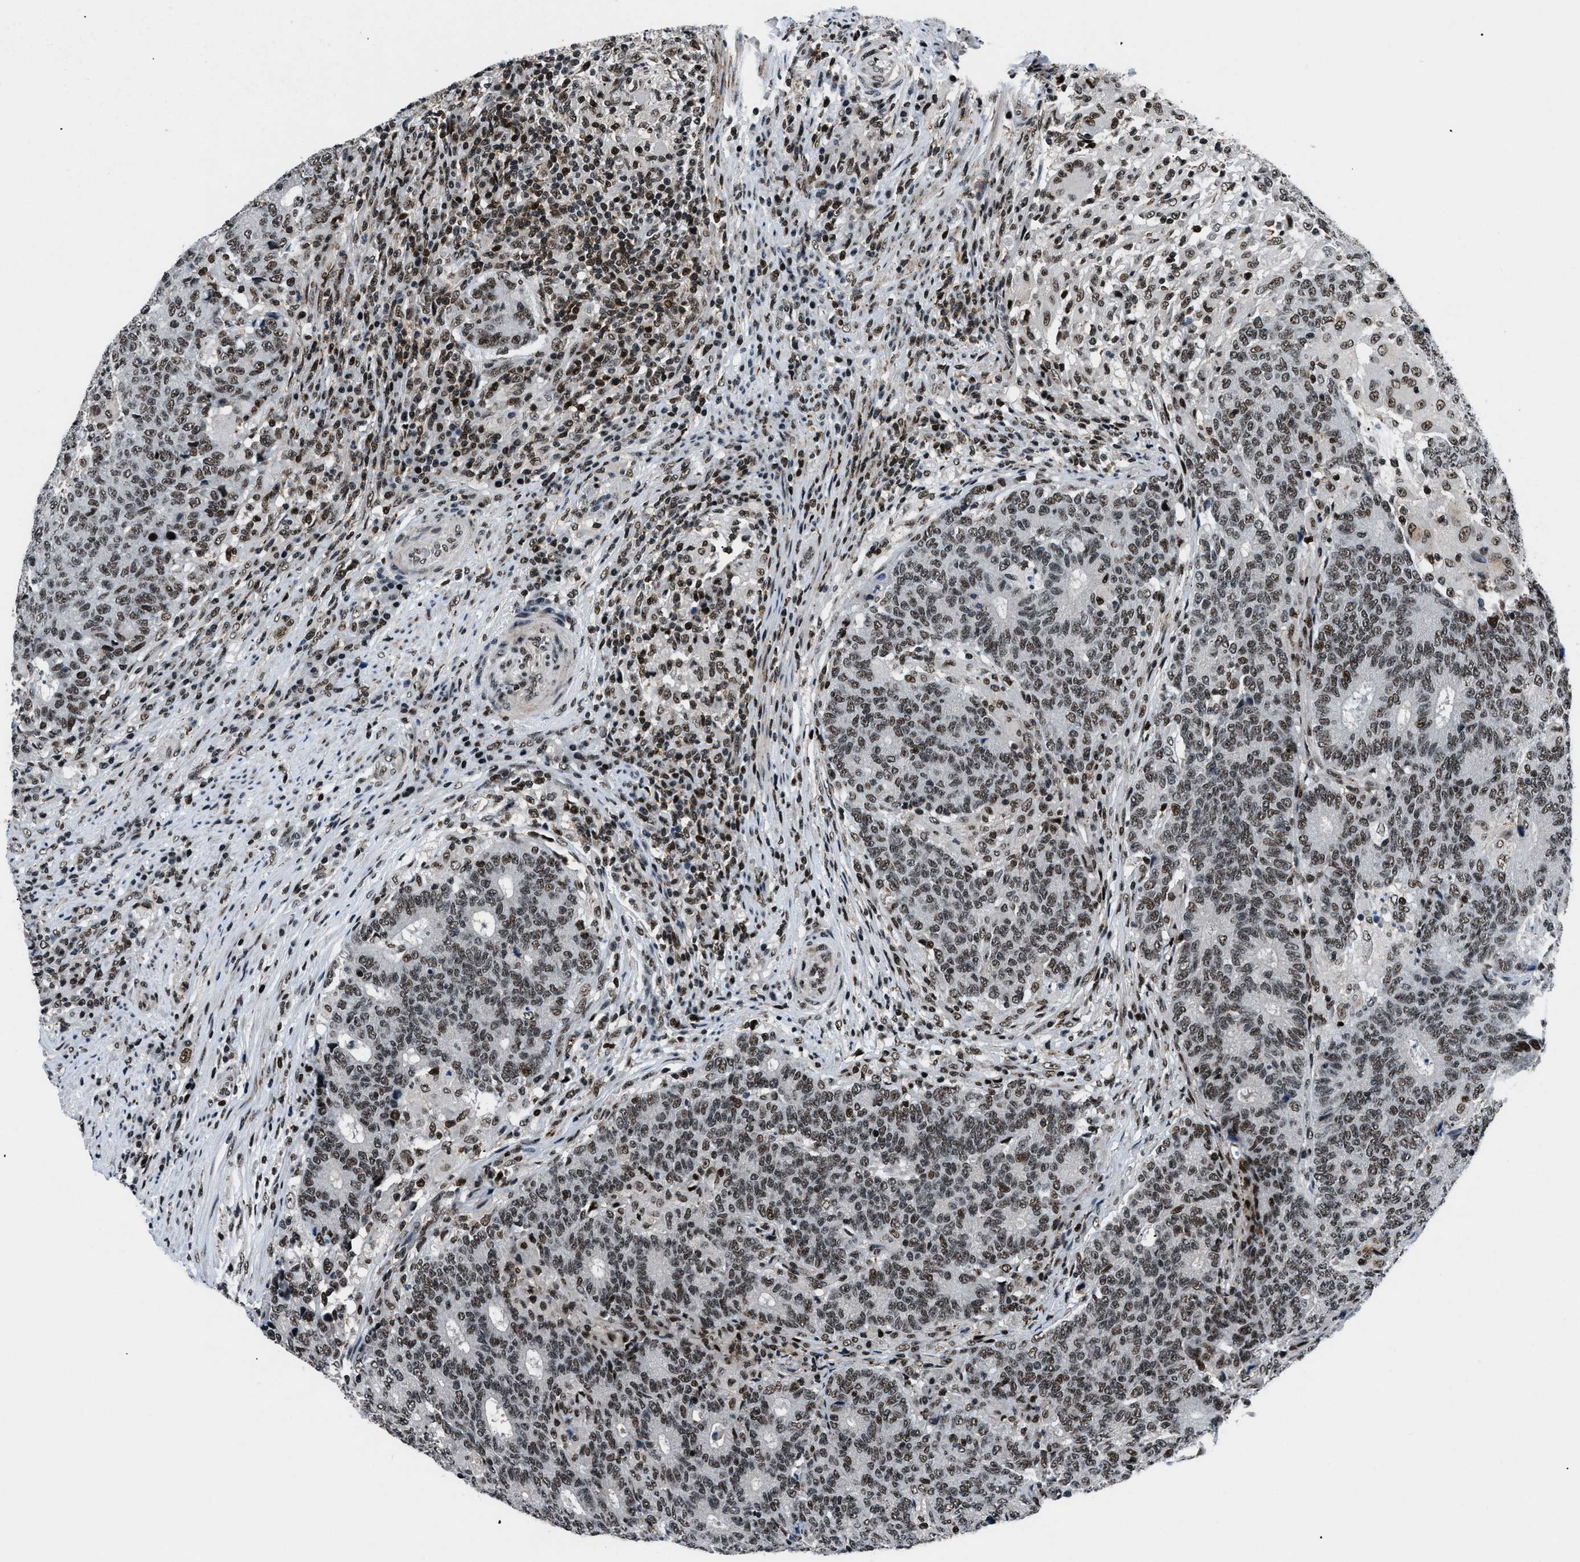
{"staining": {"intensity": "strong", "quantity": ">75%", "location": "nuclear"}, "tissue": "colorectal cancer", "cell_type": "Tumor cells", "image_type": "cancer", "snomed": [{"axis": "morphology", "description": "Normal tissue, NOS"}, {"axis": "morphology", "description": "Adenocarcinoma, NOS"}, {"axis": "topography", "description": "Colon"}], "caption": "High-magnification brightfield microscopy of colorectal adenocarcinoma stained with DAB (3,3'-diaminobenzidine) (brown) and counterstained with hematoxylin (blue). tumor cells exhibit strong nuclear expression is appreciated in approximately>75% of cells.", "gene": "SMARCB1", "patient": {"sex": "female", "age": 75}}